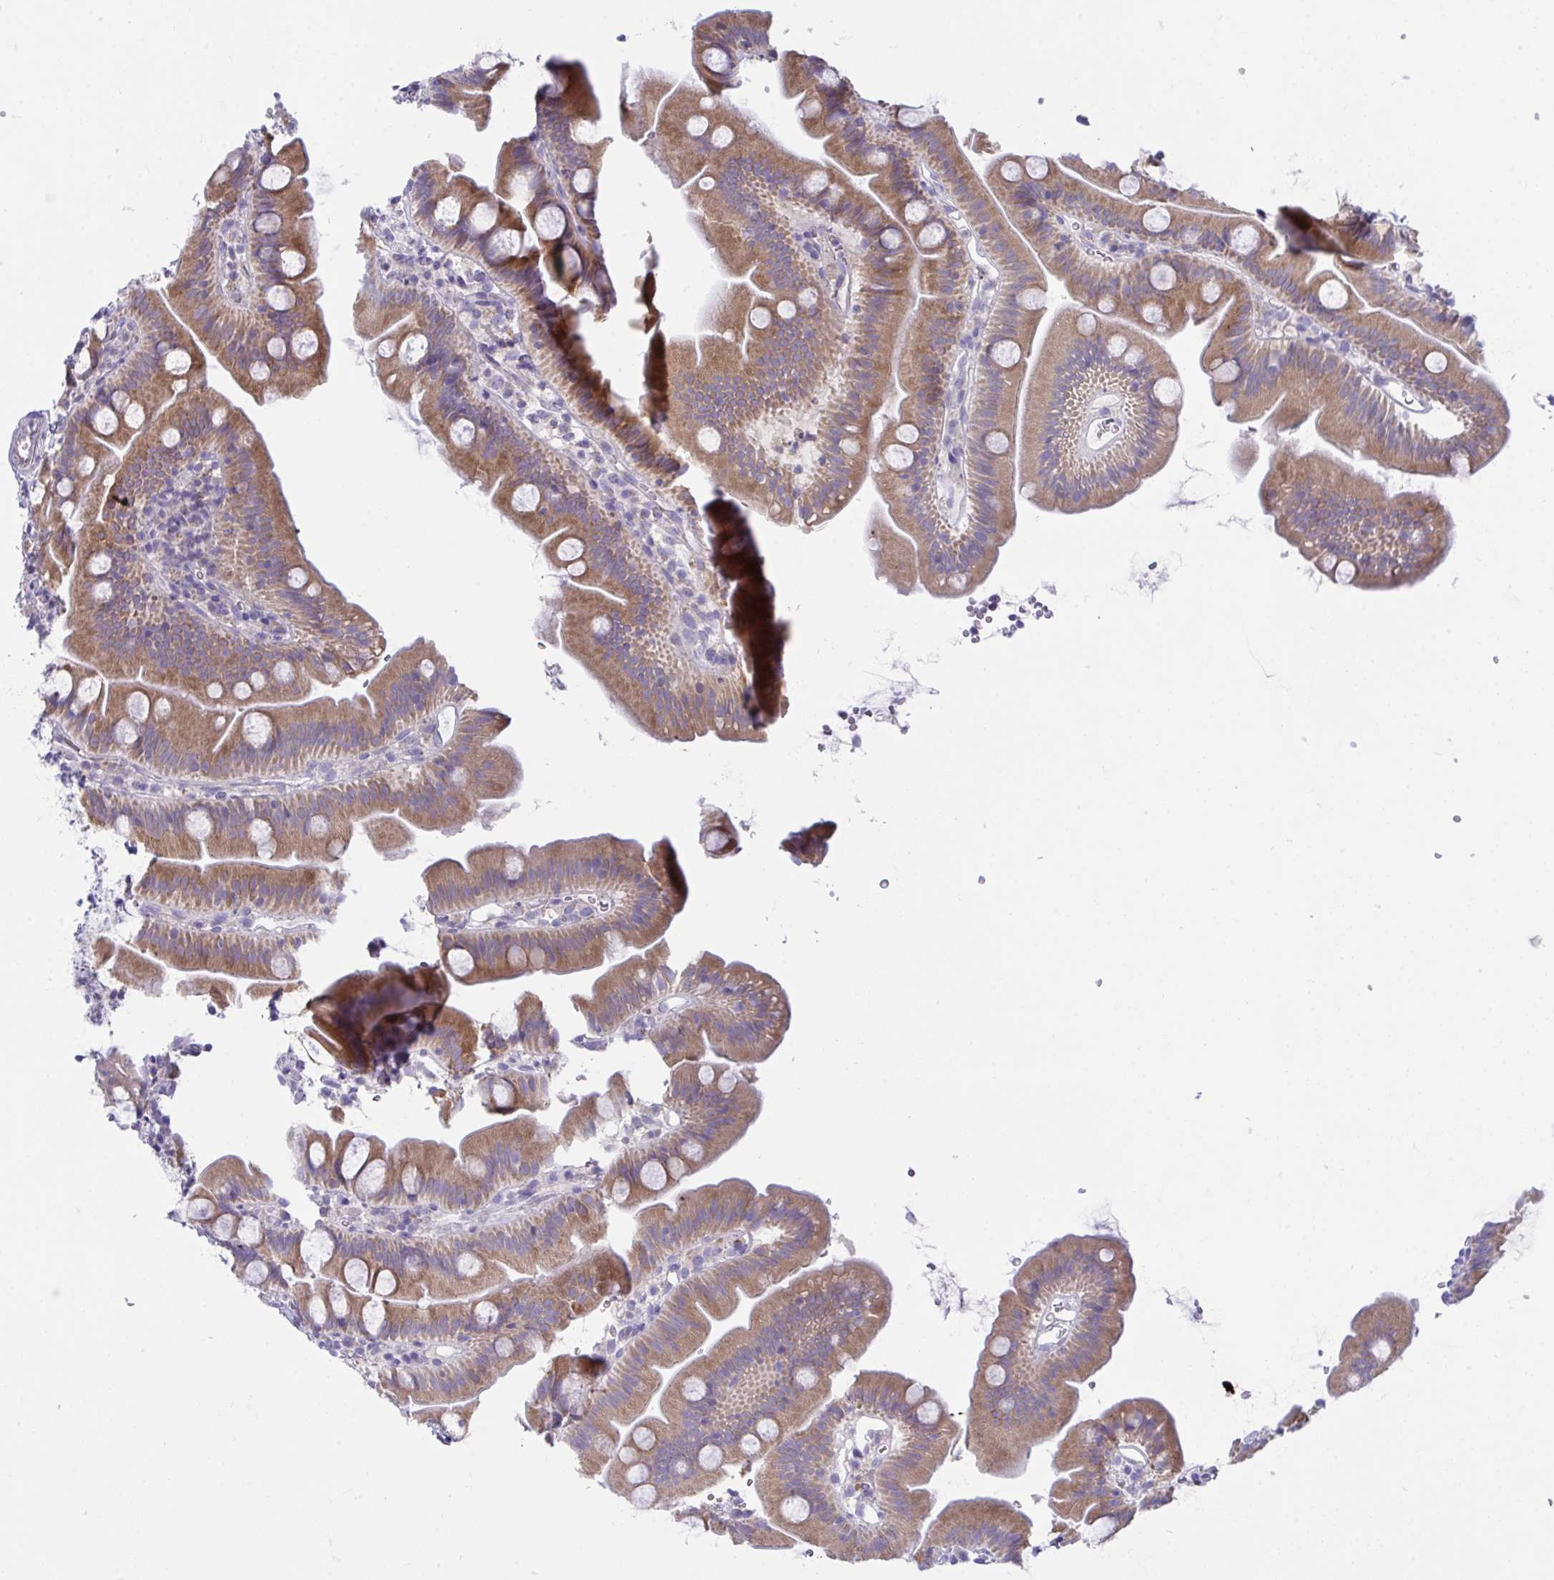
{"staining": {"intensity": "moderate", "quantity": ">75%", "location": "cytoplasmic/membranous"}, "tissue": "small intestine", "cell_type": "Glandular cells", "image_type": "normal", "snomed": [{"axis": "morphology", "description": "Normal tissue, NOS"}, {"axis": "topography", "description": "Small intestine"}], "caption": "Moderate cytoplasmic/membranous protein expression is appreciated in about >75% of glandular cells in small intestine. The protein is shown in brown color, while the nuclei are stained blue.", "gene": "PLA2G12B", "patient": {"sex": "female", "age": 68}}